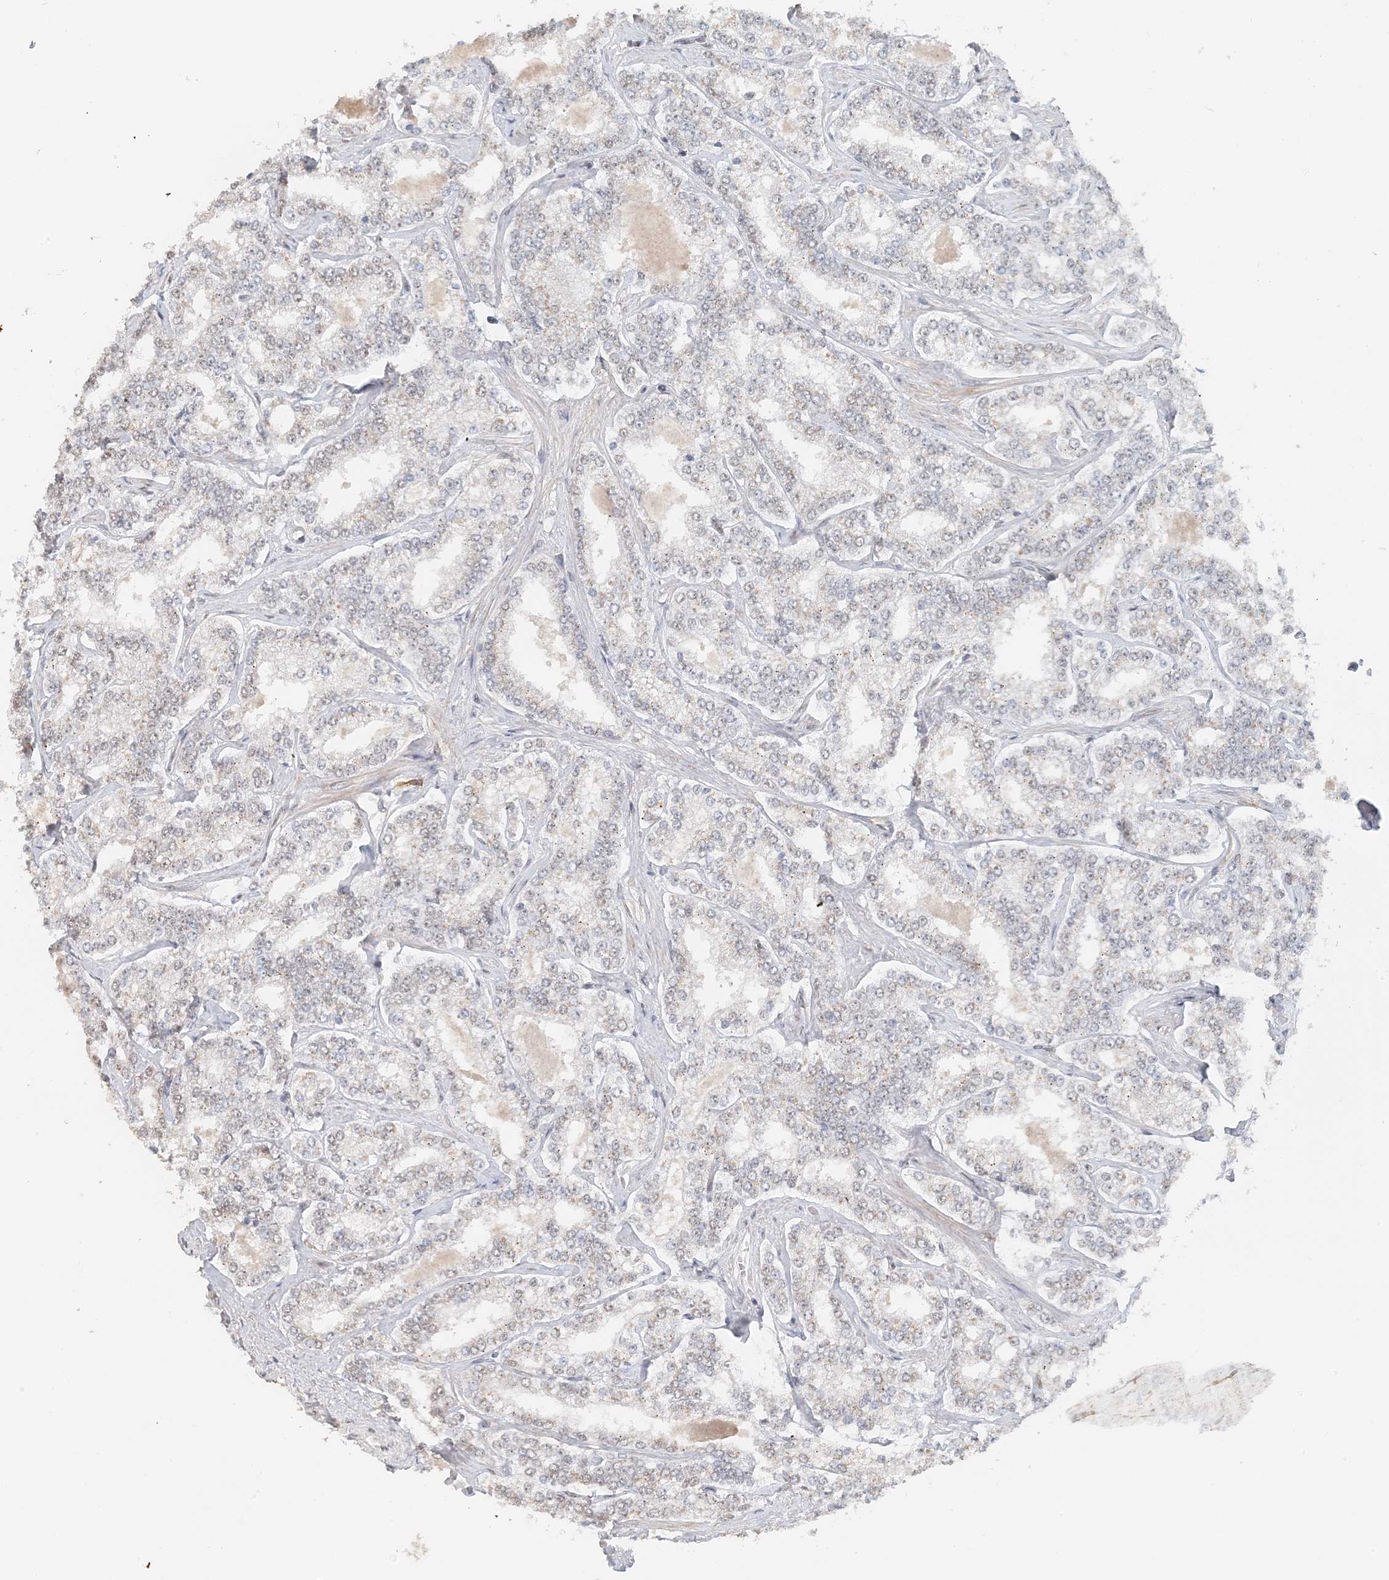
{"staining": {"intensity": "negative", "quantity": "none", "location": "none"}, "tissue": "prostate cancer", "cell_type": "Tumor cells", "image_type": "cancer", "snomed": [{"axis": "morphology", "description": "Normal tissue, NOS"}, {"axis": "morphology", "description": "Adenocarcinoma, High grade"}, {"axis": "topography", "description": "Prostate"}], "caption": "IHC image of human prostate adenocarcinoma (high-grade) stained for a protein (brown), which demonstrates no staining in tumor cells.", "gene": "ZCCHC4", "patient": {"sex": "male", "age": 83}}